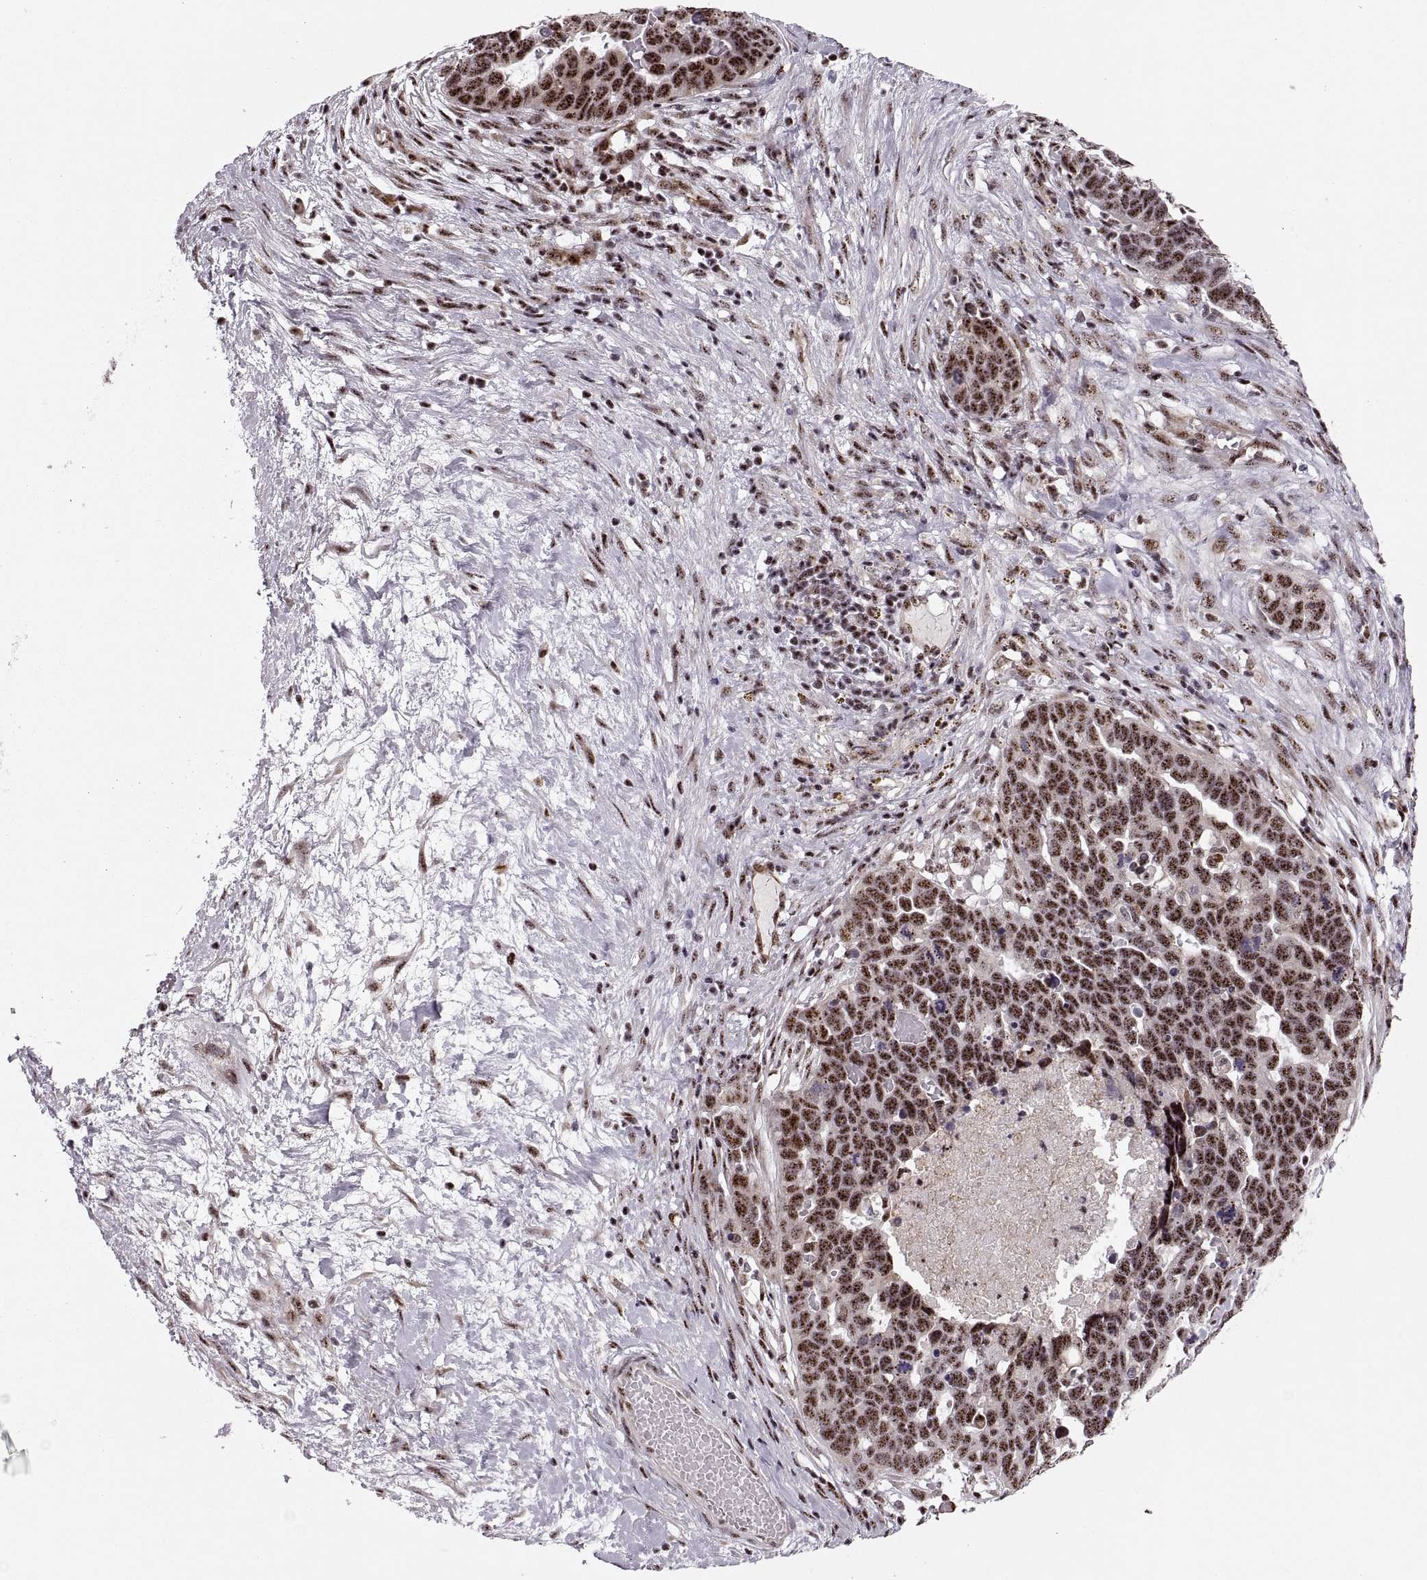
{"staining": {"intensity": "strong", "quantity": ">75%", "location": "nuclear"}, "tissue": "ovarian cancer", "cell_type": "Tumor cells", "image_type": "cancer", "snomed": [{"axis": "morphology", "description": "Cystadenocarcinoma, serous, NOS"}, {"axis": "topography", "description": "Ovary"}], "caption": "Immunohistochemistry of ovarian serous cystadenocarcinoma reveals high levels of strong nuclear staining in about >75% of tumor cells. (DAB (3,3'-diaminobenzidine) = brown stain, brightfield microscopy at high magnification).", "gene": "ZCCHC17", "patient": {"sex": "female", "age": 54}}